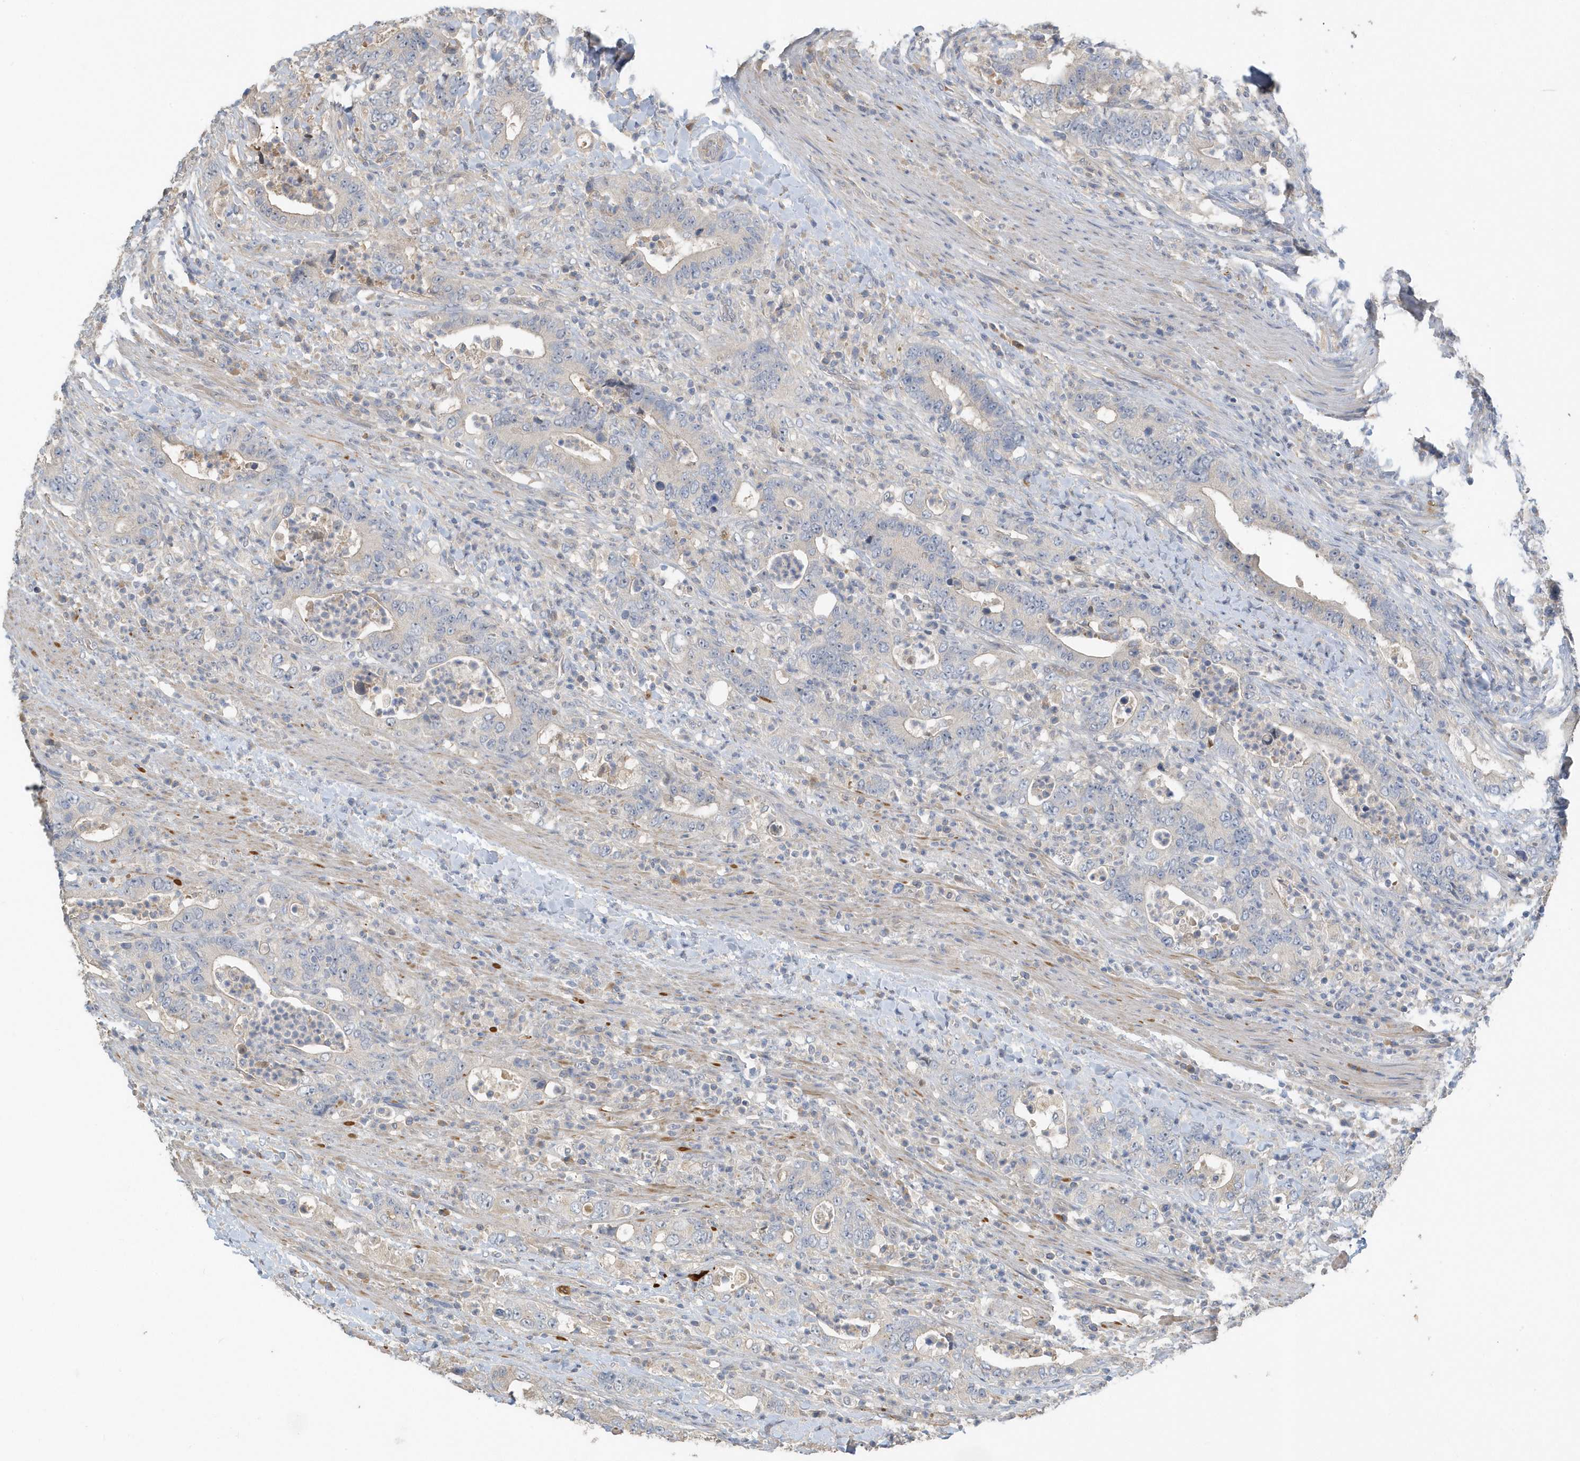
{"staining": {"intensity": "negative", "quantity": "none", "location": "none"}, "tissue": "colorectal cancer", "cell_type": "Tumor cells", "image_type": "cancer", "snomed": [{"axis": "morphology", "description": "Adenocarcinoma, NOS"}, {"axis": "topography", "description": "Colon"}], "caption": "Tumor cells show no significant positivity in adenocarcinoma (colorectal).", "gene": "USP53", "patient": {"sex": "female", "age": 75}}